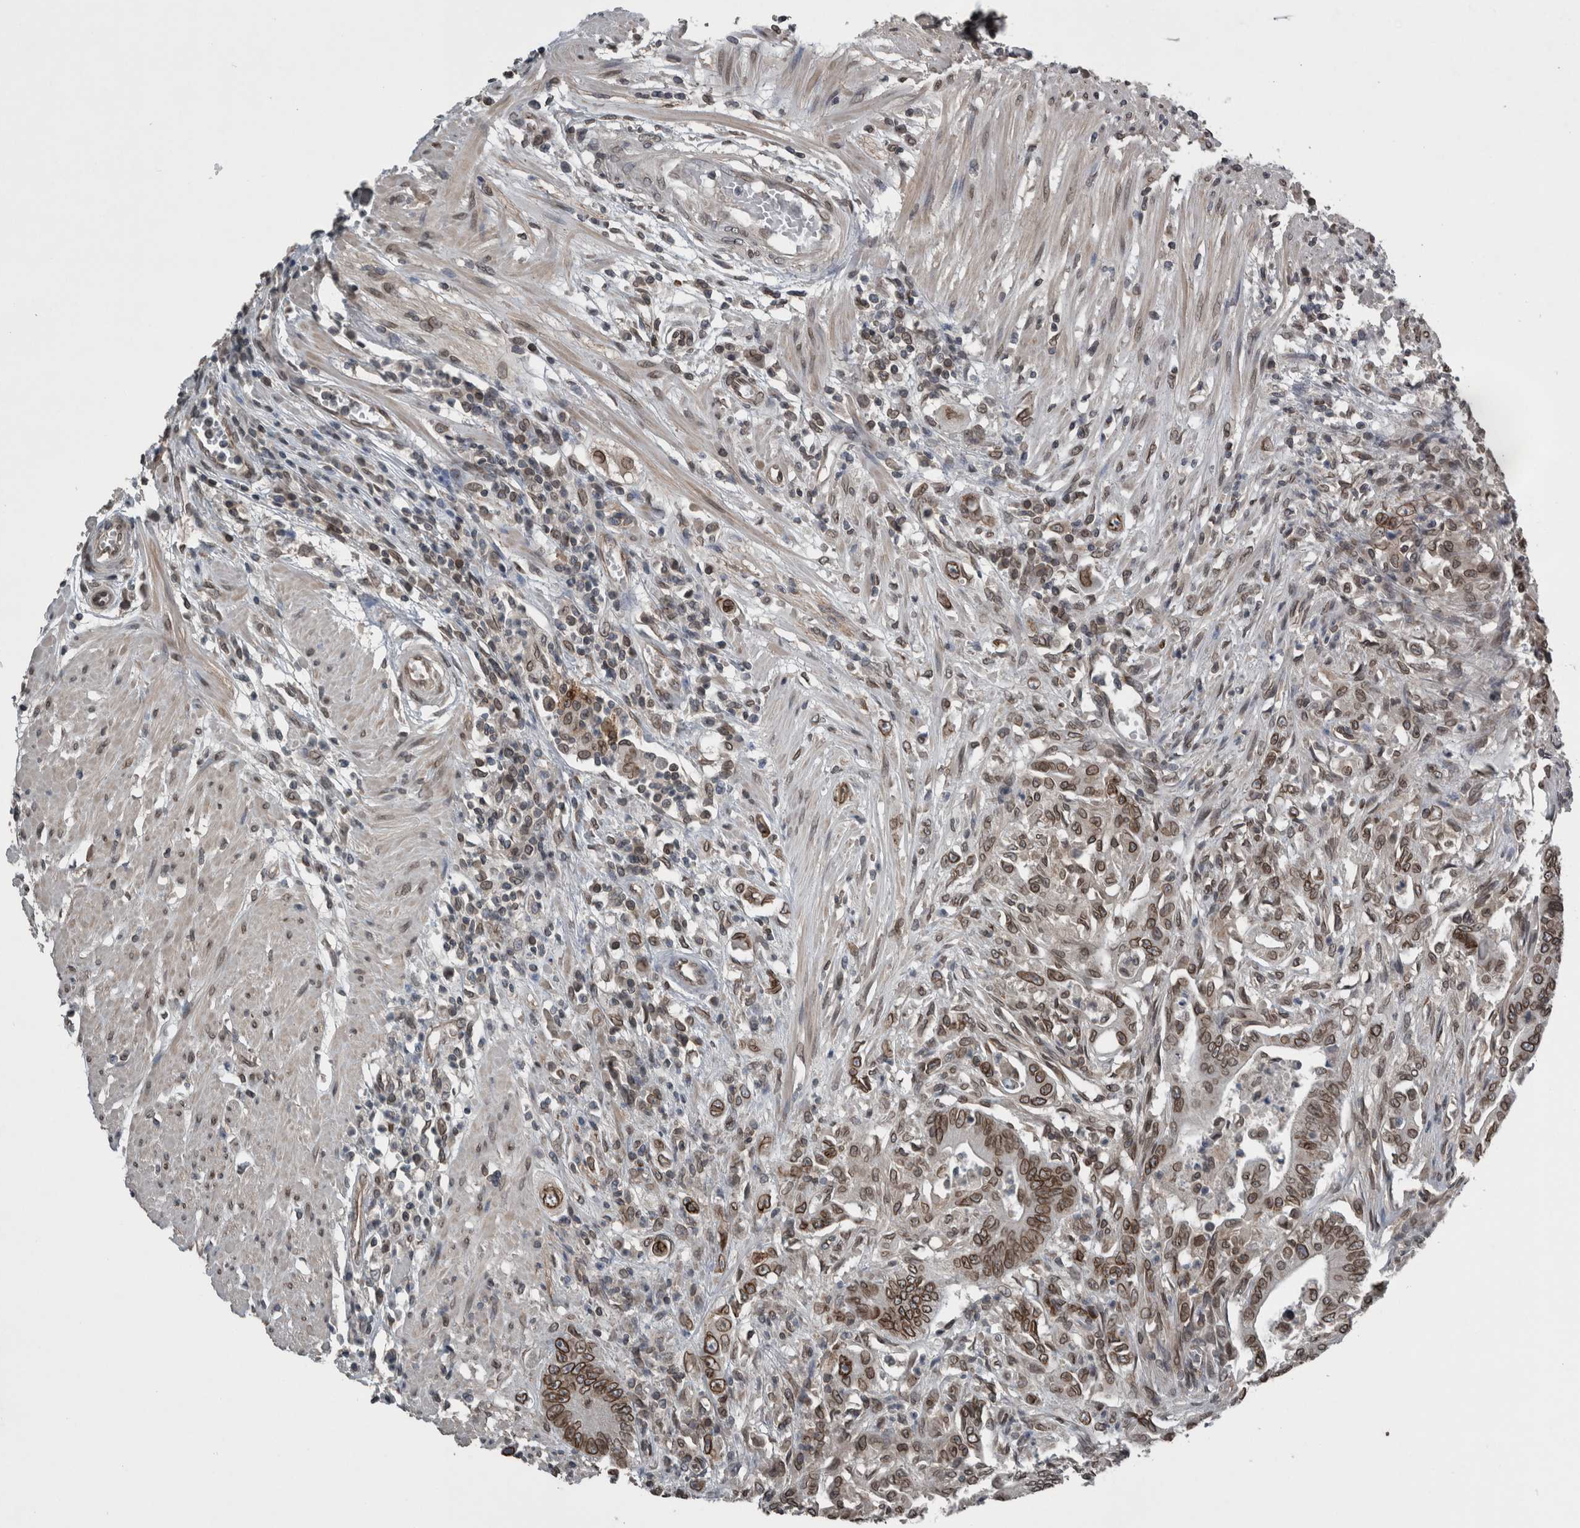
{"staining": {"intensity": "strong", "quantity": ">75%", "location": "cytoplasmic/membranous,nuclear"}, "tissue": "colorectal cancer", "cell_type": "Tumor cells", "image_type": "cancer", "snomed": [{"axis": "morphology", "description": "Adenoma, NOS"}, {"axis": "morphology", "description": "Adenocarcinoma, NOS"}, {"axis": "topography", "description": "Colon"}], "caption": "Protein staining shows strong cytoplasmic/membranous and nuclear positivity in approximately >75% of tumor cells in adenoma (colorectal). The protein of interest is stained brown, and the nuclei are stained in blue (DAB (3,3'-diaminobenzidine) IHC with brightfield microscopy, high magnification).", "gene": "RANBP2", "patient": {"sex": "male", "age": 79}}